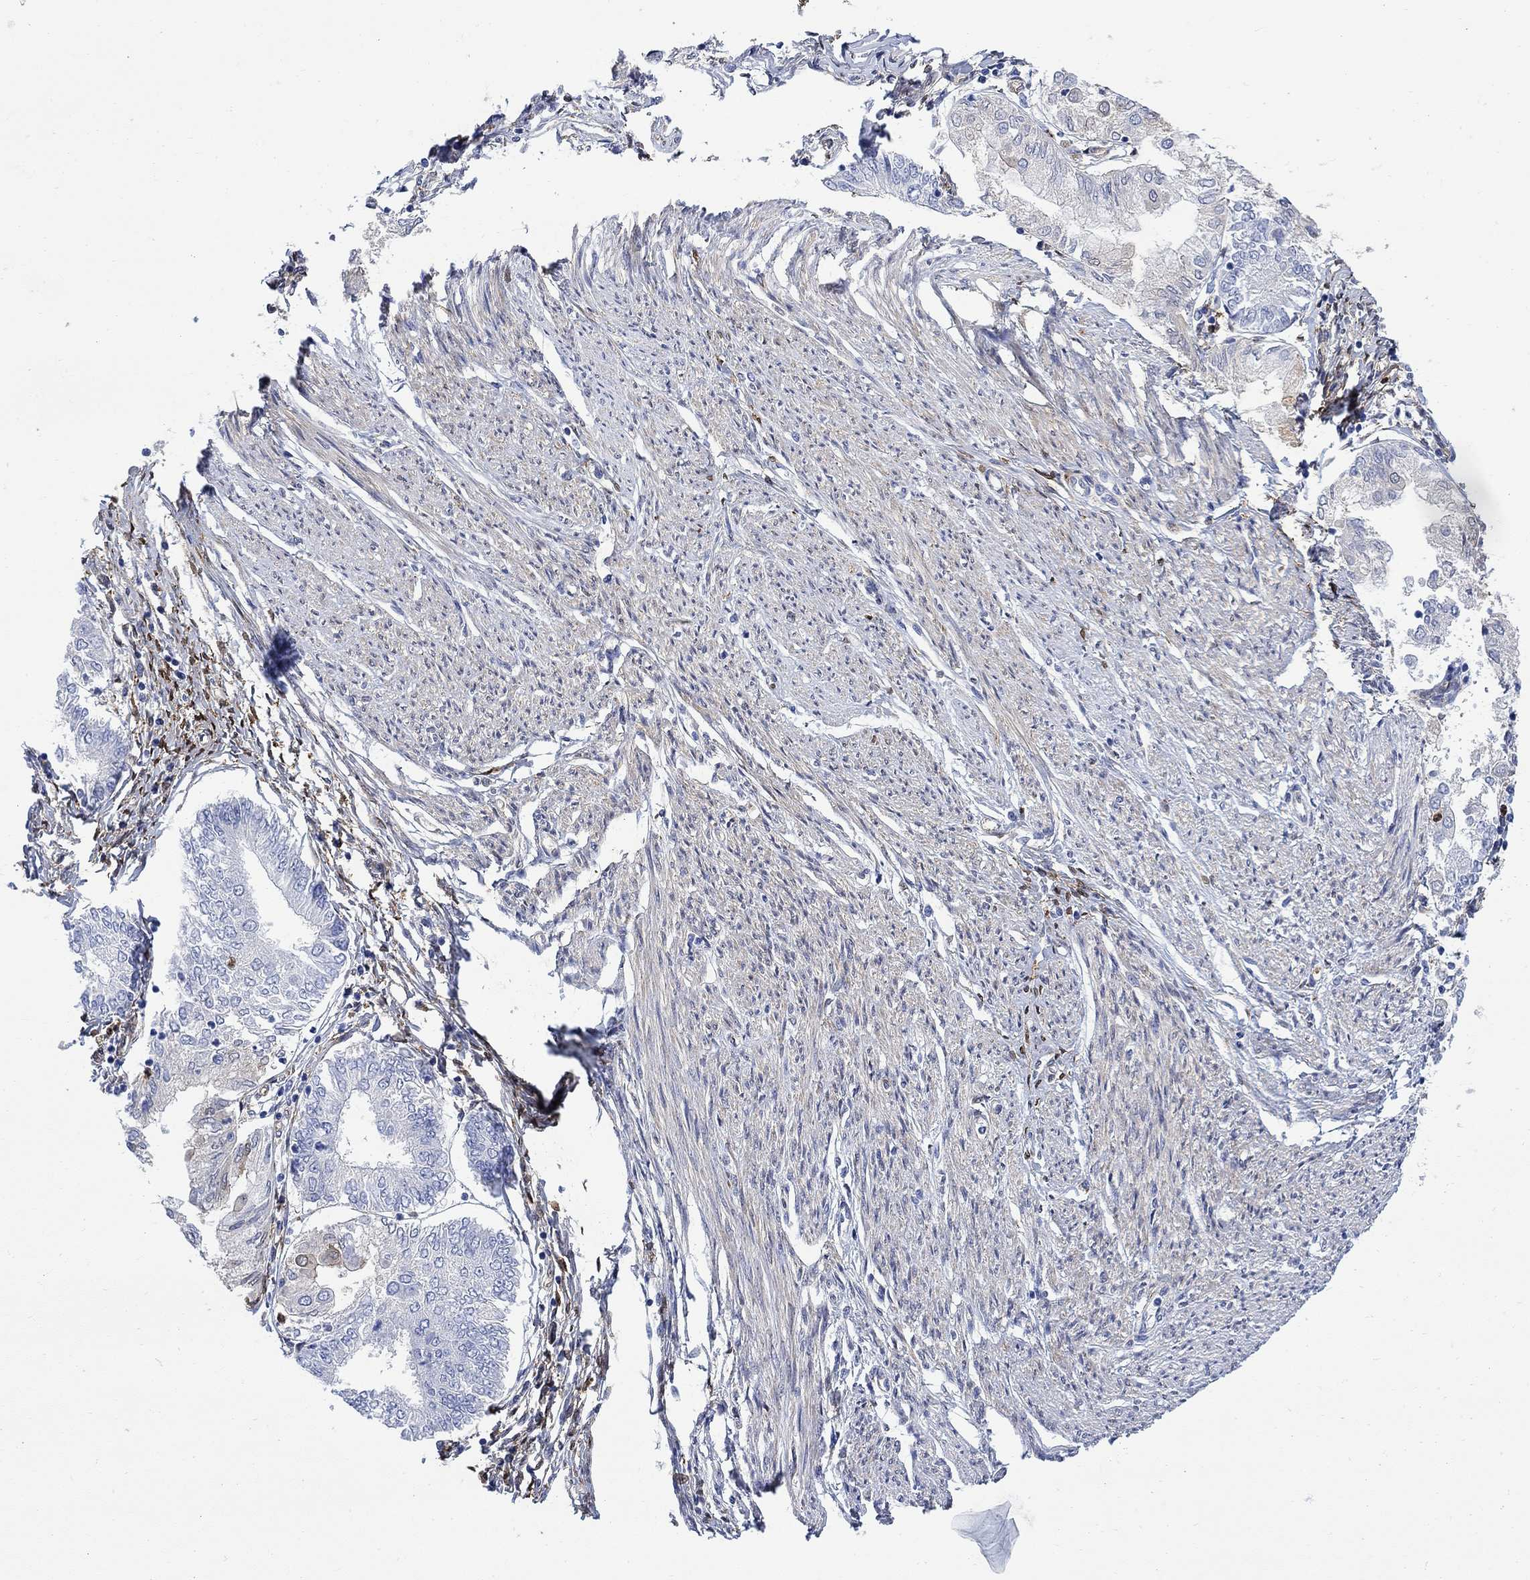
{"staining": {"intensity": "moderate", "quantity": "<25%", "location": "cytoplasmic/membranous"}, "tissue": "endometrial cancer", "cell_type": "Tumor cells", "image_type": "cancer", "snomed": [{"axis": "morphology", "description": "Adenocarcinoma, NOS"}, {"axis": "topography", "description": "Endometrium"}], "caption": "Immunohistochemistry (IHC) (DAB (3,3'-diaminobenzidine)) staining of human adenocarcinoma (endometrial) exhibits moderate cytoplasmic/membranous protein staining in about <25% of tumor cells.", "gene": "TGM2", "patient": {"sex": "female", "age": 68}}